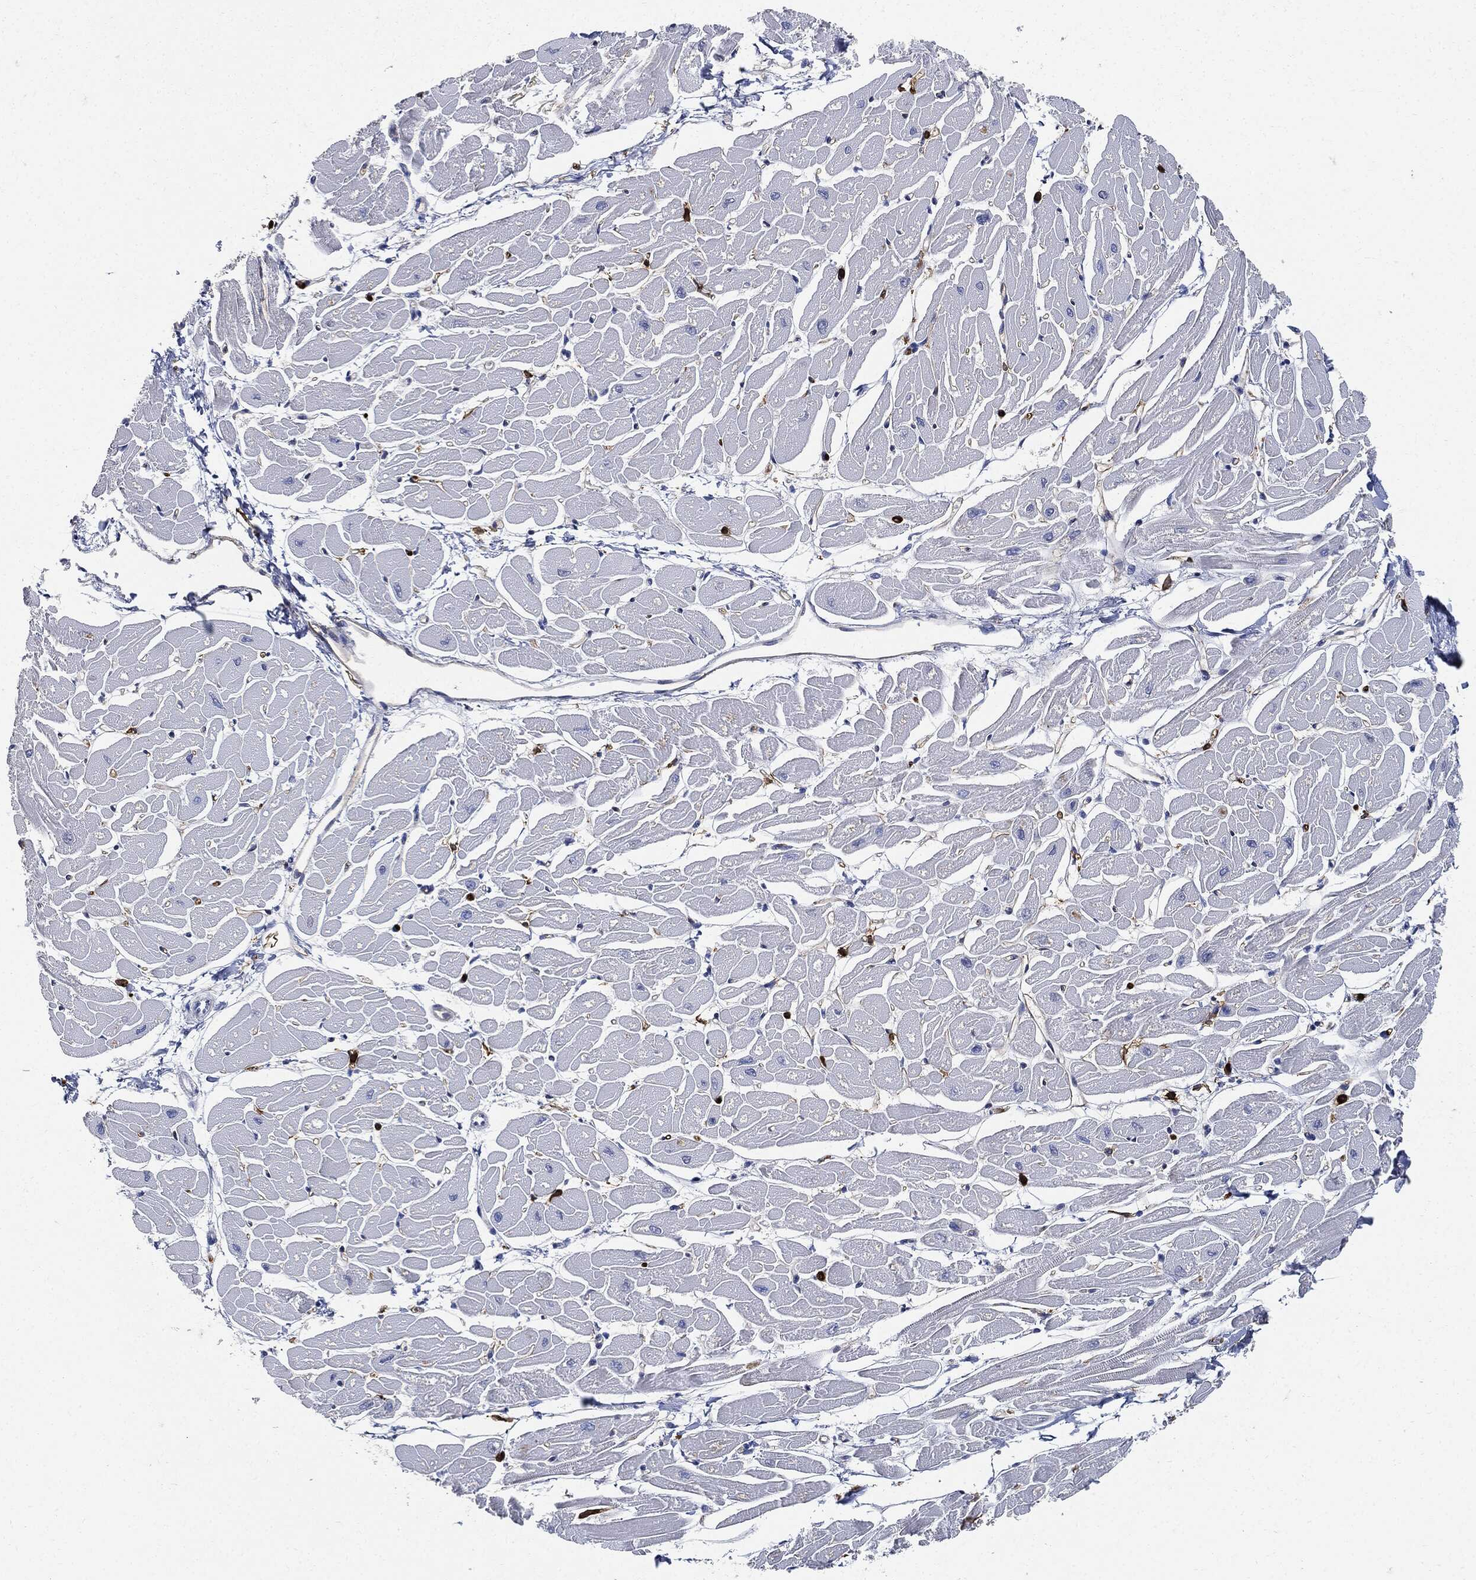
{"staining": {"intensity": "negative", "quantity": "none", "location": "none"}, "tissue": "heart muscle", "cell_type": "Cardiomyocytes", "image_type": "normal", "snomed": [{"axis": "morphology", "description": "Normal tissue, NOS"}, {"axis": "topography", "description": "Heart"}], "caption": "There is no significant staining in cardiomyocytes of heart muscle.", "gene": "PTPRC", "patient": {"sex": "male", "age": 57}}